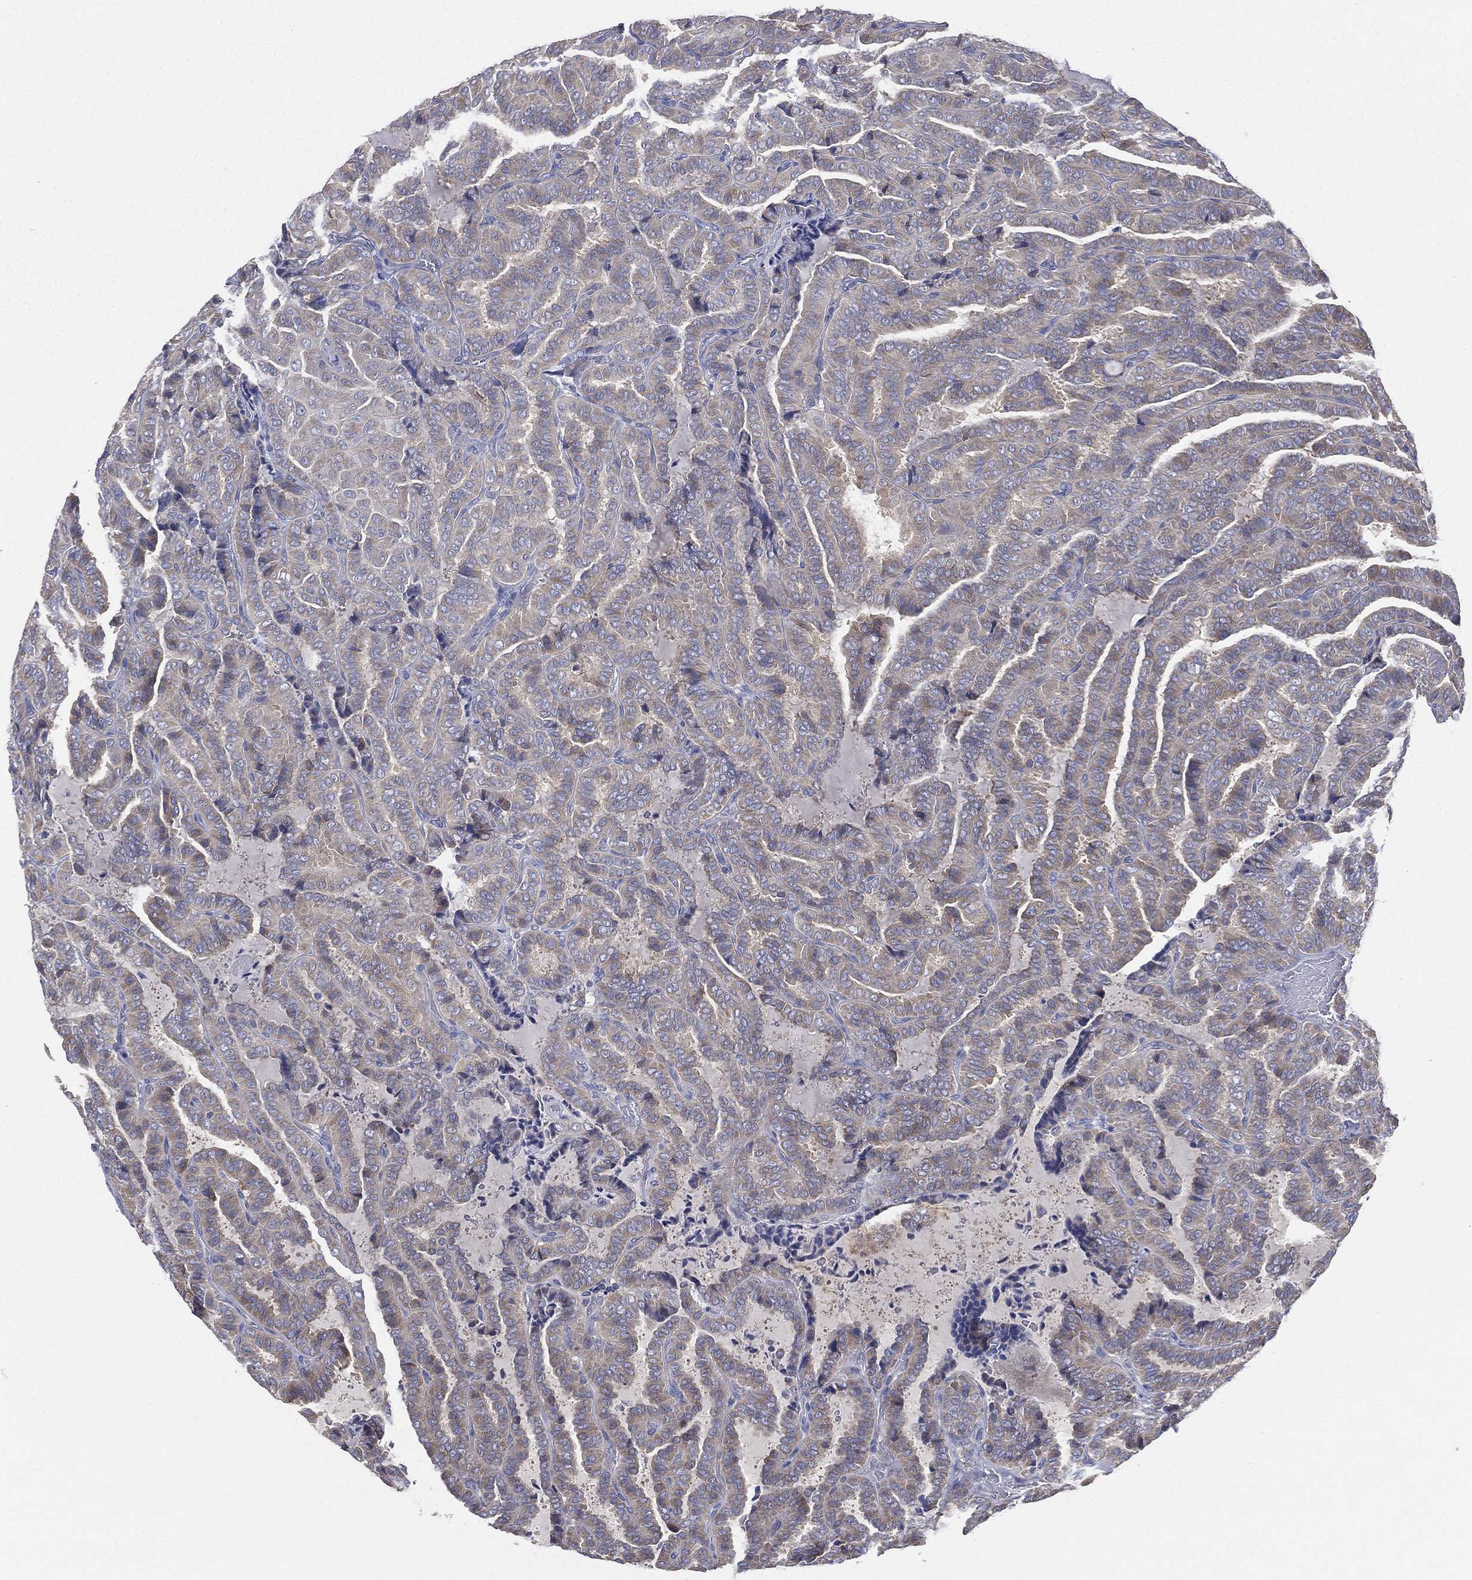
{"staining": {"intensity": "weak", "quantity": "<25%", "location": "cytoplasmic/membranous"}, "tissue": "thyroid cancer", "cell_type": "Tumor cells", "image_type": "cancer", "snomed": [{"axis": "morphology", "description": "Papillary adenocarcinoma, NOS"}, {"axis": "topography", "description": "Thyroid gland"}], "caption": "DAB (3,3'-diaminobenzidine) immunohistochemical staining of thyroid cancer (papillary adenocarcinoma) displays no significant positivity in tumor cells. (DAB immunohistochemistry with hematoxylin counter stain).", "gene": "ATP8A2", "patient": {"sex": "female", "age": 39}}